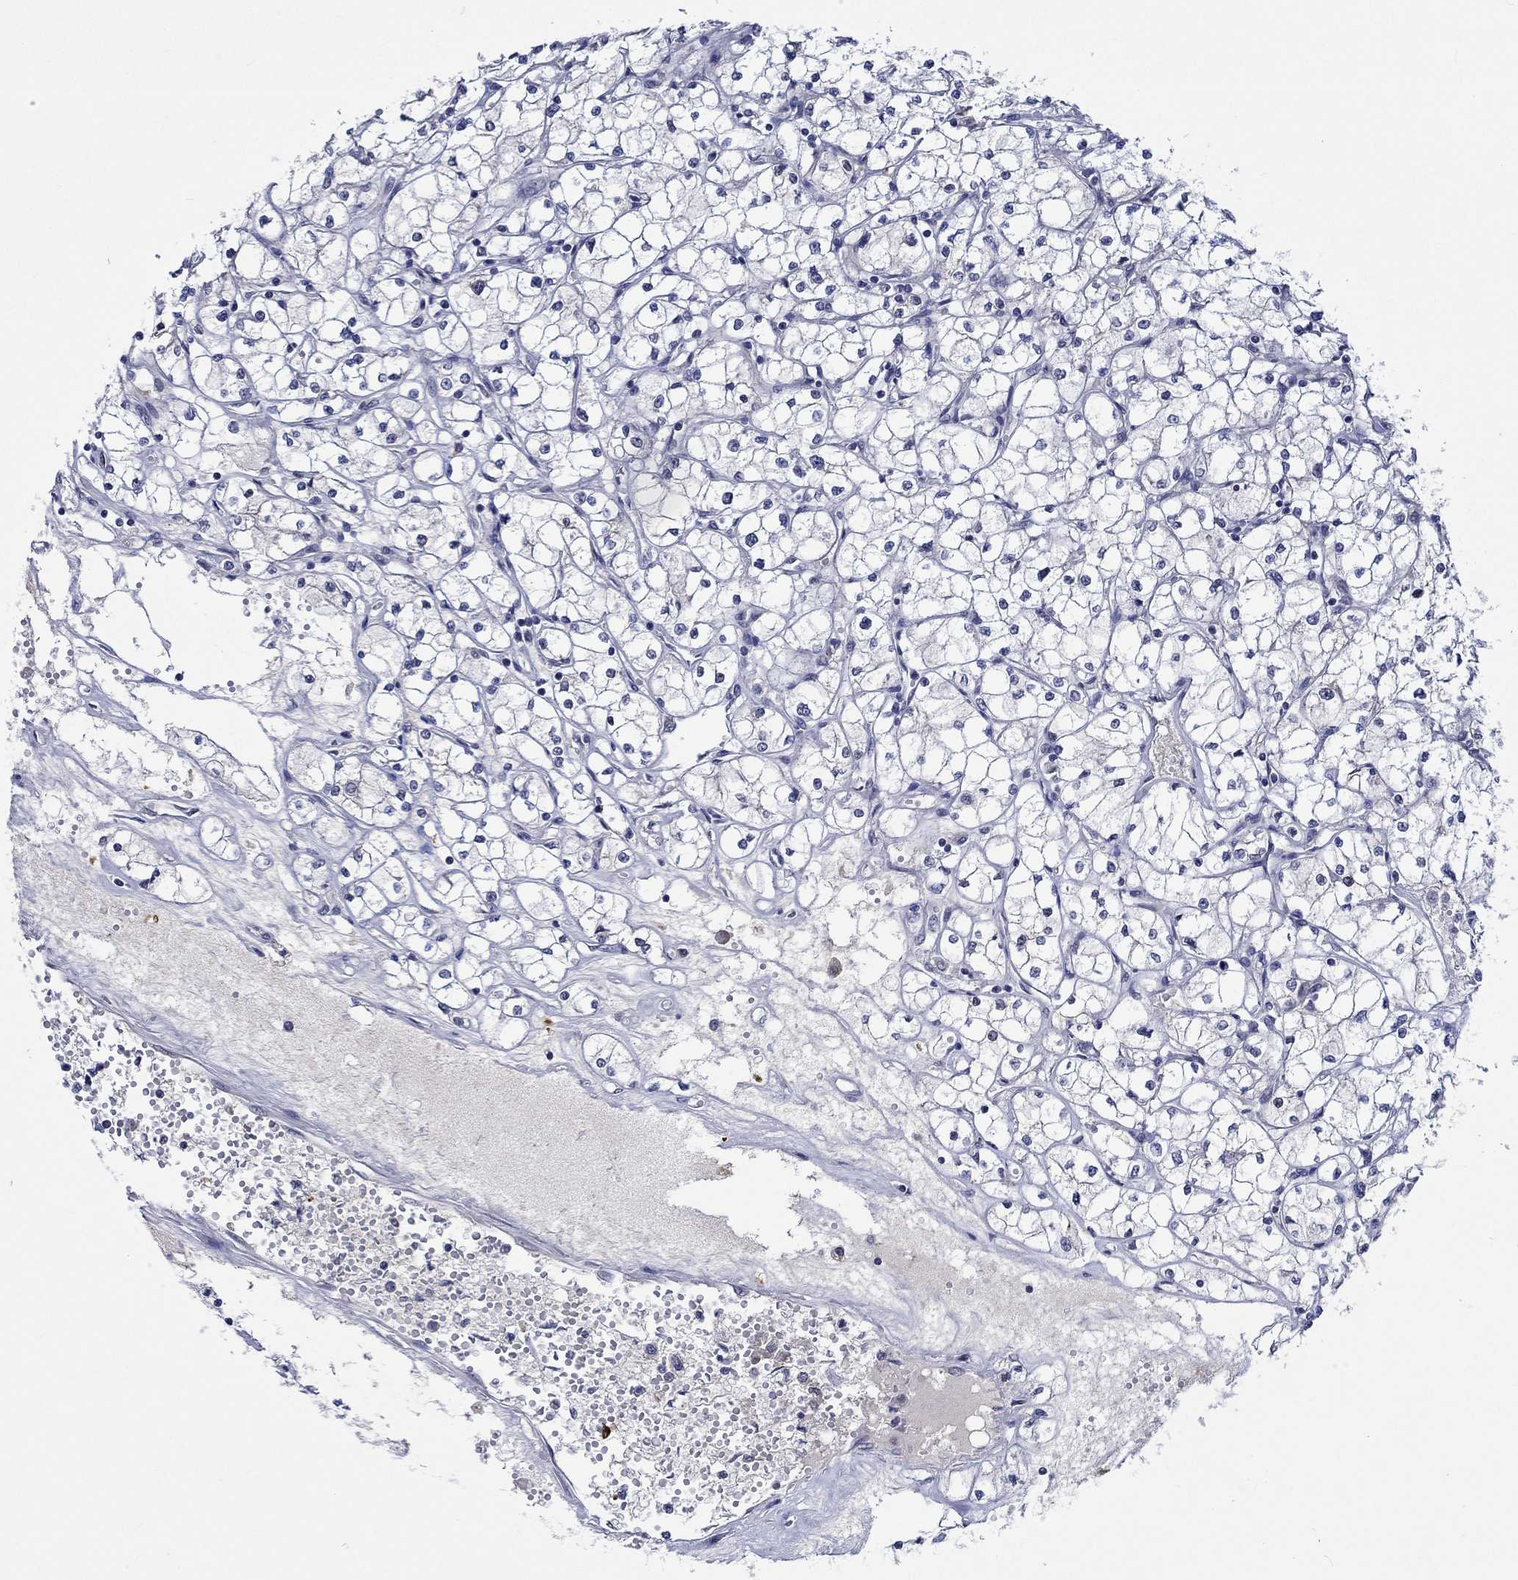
{"staining": {"intensity": "negative", "quantity": "none", "location": "none"}, "tissue": "renal cancer", "cell_type": "Tumor cells", "image_type": "cancer", "snomed": [{"axis": "morphology", "description": "Adenocarcinoma, NOS"}, {"axis": "topography", "description": "Kidney"}], "caption": "Immunohistochemical staining of human renal cancer displays no significant positivity in tumor cells. The staining was performed using DAB (3,3'-diaminobenzidine) to visualize the protein expression in brown, while the nuclei were stained in blue with hematoxylin (Magnification: 20x).", "gene": "DDX3Y", "patient": {"sex": "male", "age": 67}}